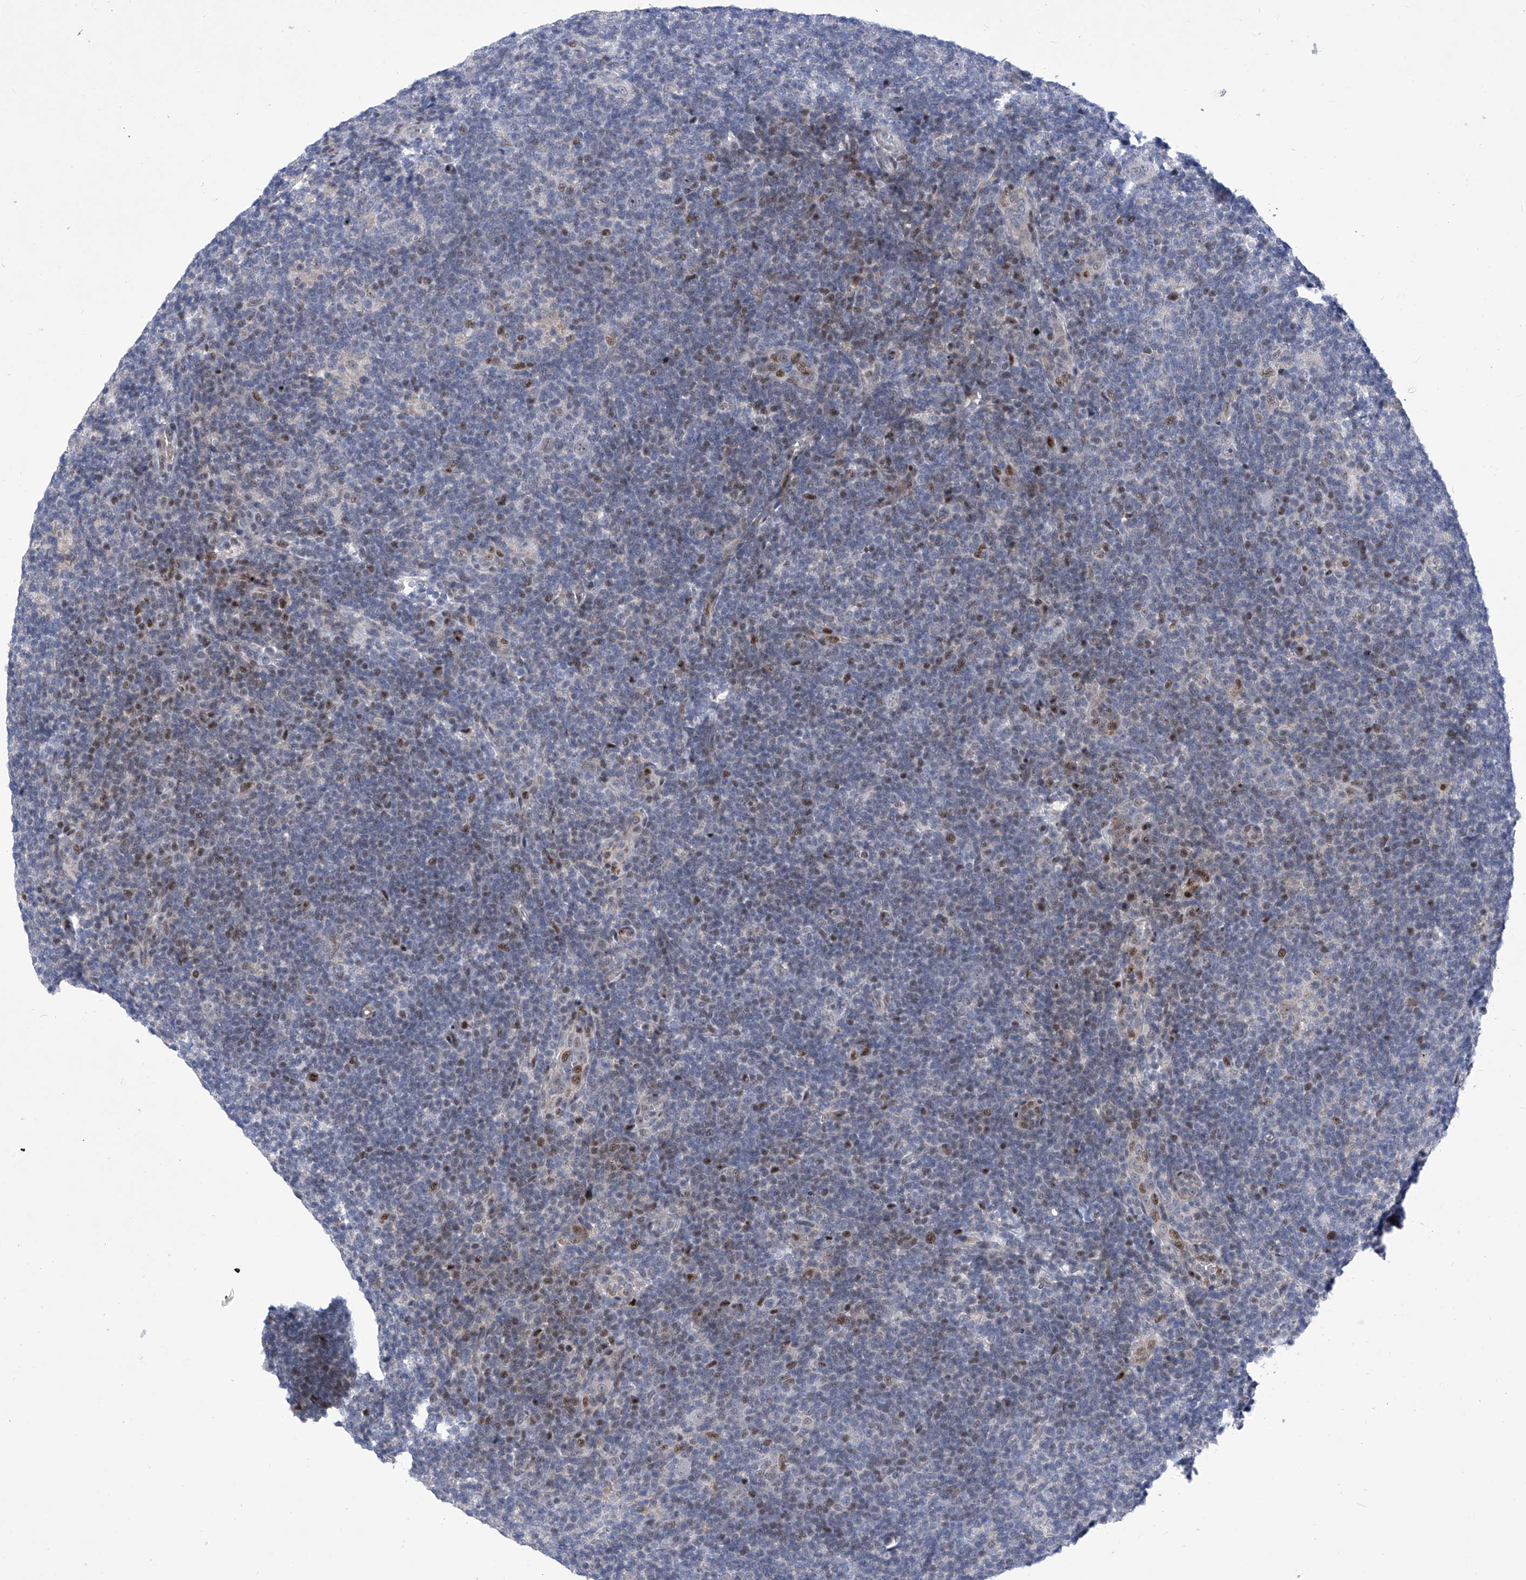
{"staining": {"intensity": "negative", "quantity": "none", "location": "none"}, "tissue": "lymphoma", "cell_type": "Tumor cells", "image_type": "cancer", "snomed": [{"axis": "morphology", "description": "Hodgkin's disease, NOS"}, {"axis": "topography", "description": "Lymph node"}], "caption": "IHC histopathology image of neoplastic tissue: human Hodgkin's disease stained with DAB (3,3'-diaminobenzidine) demonstrates no significant protein expression in tumor cells. Nuclei are stained in blue.", "gene": "NUFIP1", "patient": {"sex": "female", "age": 57}}